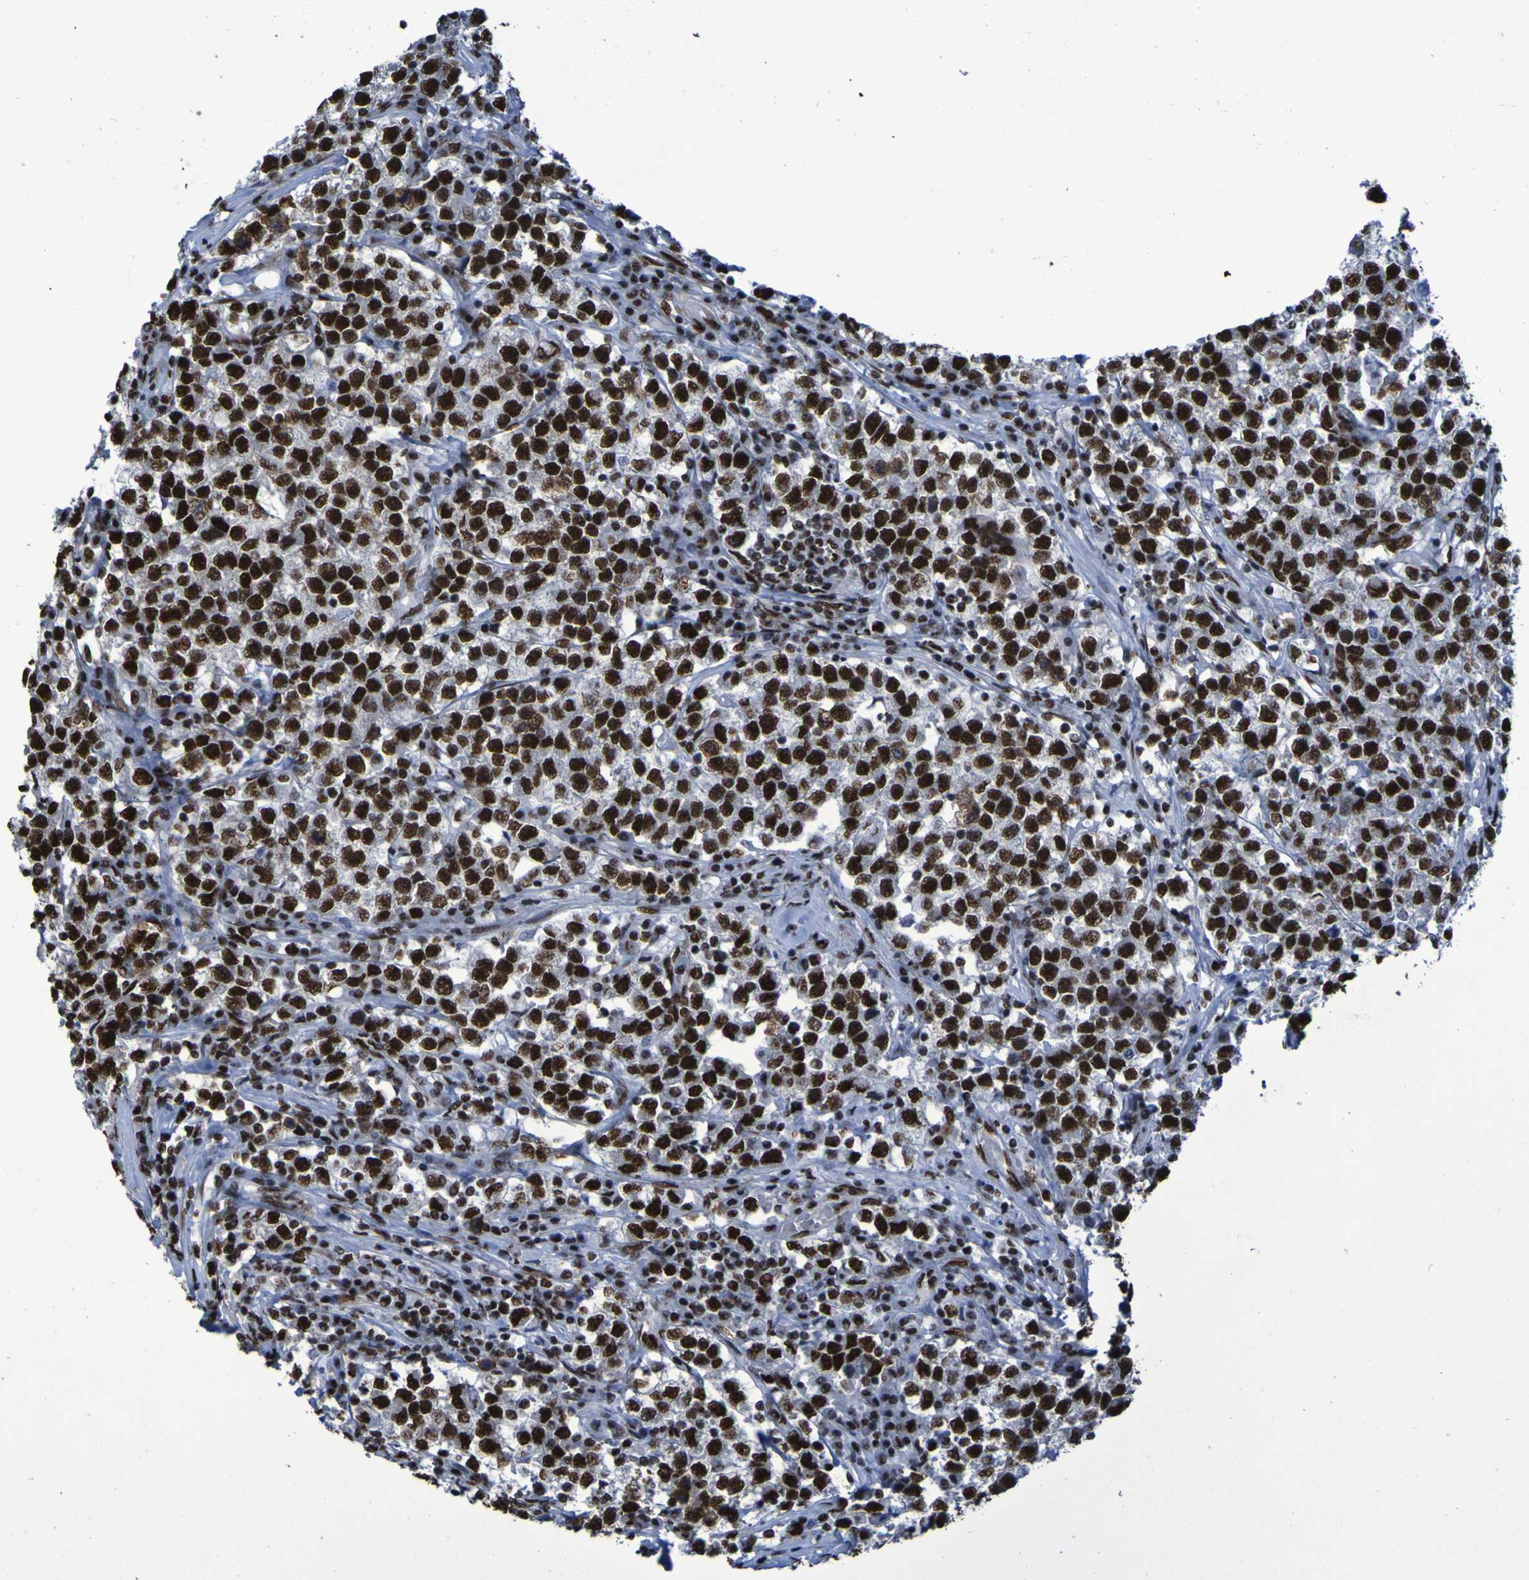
{"staining": {"intensity": "strong", "quantity": ">75%", "location": "nuclear"}, "tissue": "testis cancer", "cell_type": "Tumor cells", "image_type": "cancer", "snomed": [{"axis": "morphology", "description": "Seminoma, NOS"}, {"axis": "topography", "description": "Testis"}], "caption": "This micrograph shows IHC staining of testis cancer, with high strong nuclear positivity in about >75% of tumor cells.", "gene": "HNRNPR", "patient": {"sex": "male", "age": 22}}